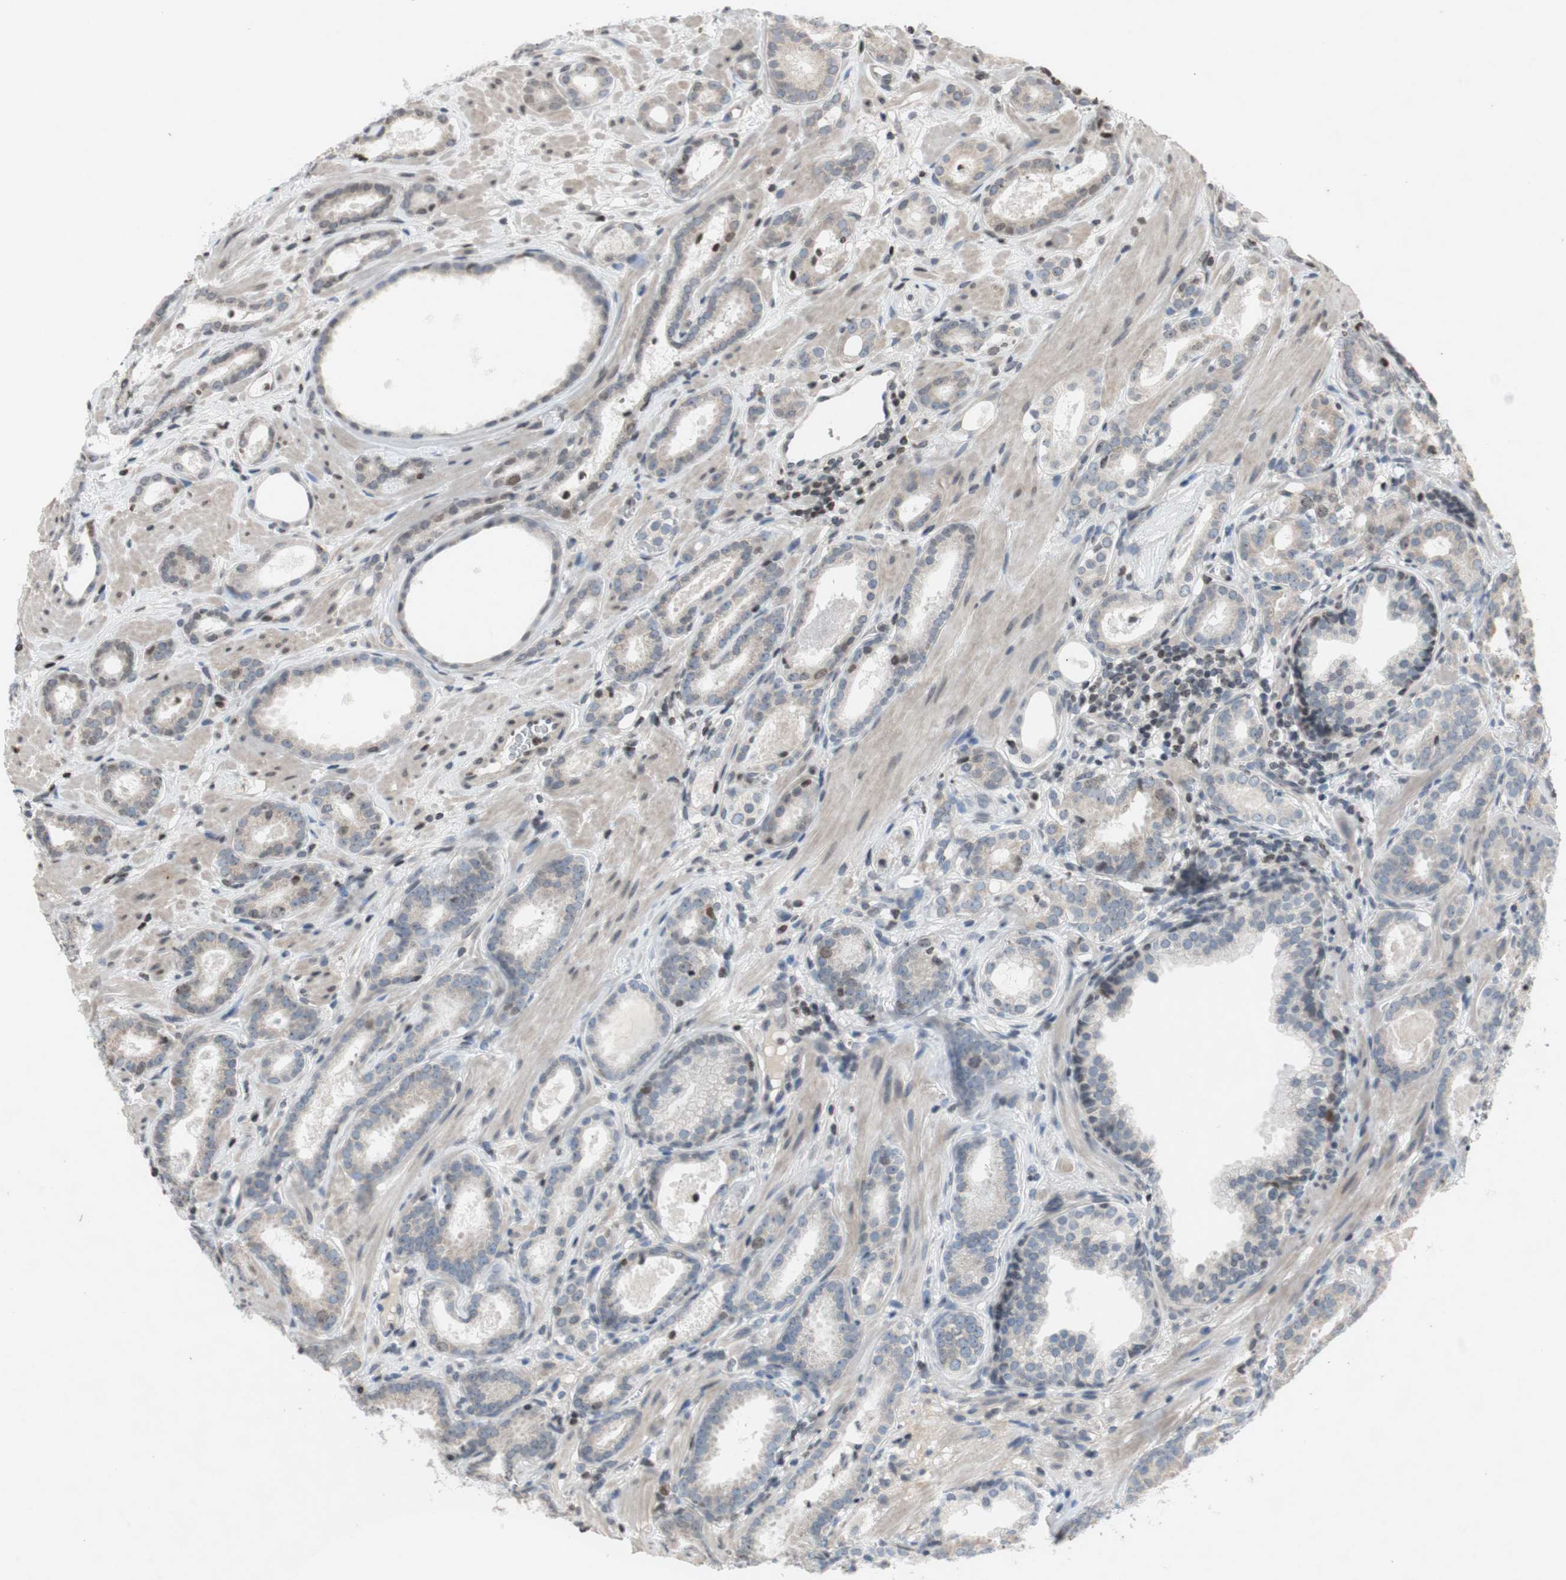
{"staining": {"intensity": "weak", "quantity": "25%-75%", "location": "cytoplasmic/membranous,nuclear"}, "tissue": "prostate cancer", "cell_type": "Tumor cells", "image_type": "cancer", "snomed": [{"axis": "morphology", "description": "Adenocarcinoma, Low grade"}, {"axis": "topography", "description": "Prostate"}], "caption": "DAB (3,3'-diaminobenzidine) immunohistochemical staining of human prostate adenocarcinoma (low-grade) demonstrates weak cytoplasmic/membranous and nuclear protein staining in about 25%-75% of tumor cells.", "gene": "MCM6", "patient": {"sex": "male", "age": 57}}